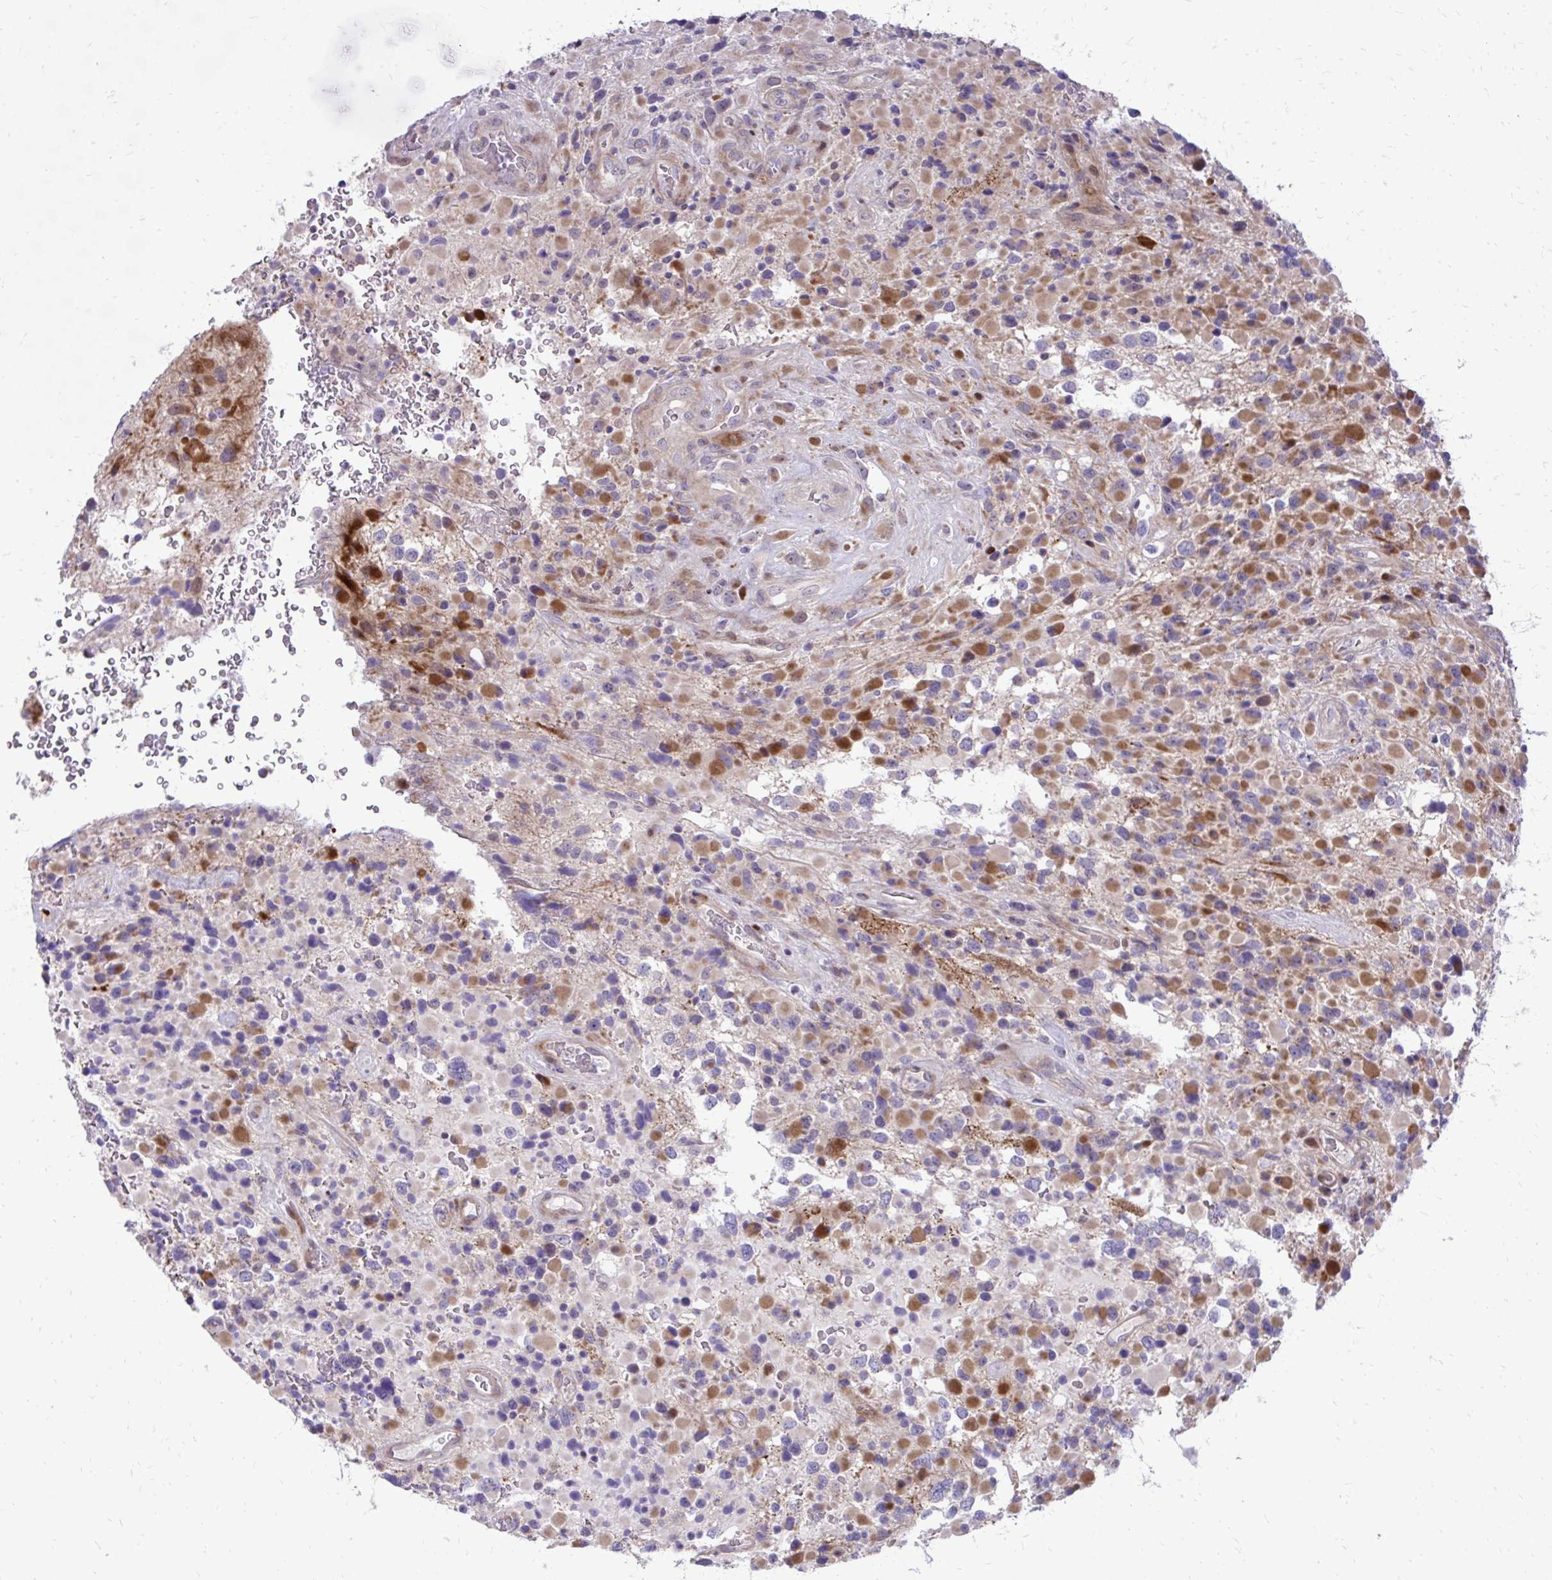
{"staining": {"intensity": "negative", "quantity": "none", "location": "none"}, "tissue": "glioma", "cell_type": "Tumor cells", "image_type": "cancer", "snomed": [{"axis": "morphology", "description": "Glioma, malignant, High grade"}, {"axis": "topography", "description": "Brain"}], "caption": "High-grade glioma (malignant) stained for a protein using immunohistochemistry exhibits no positivity tumor cells.", "gene": "PPDPFL", "patient": {"sex": "female", "age": 40}}